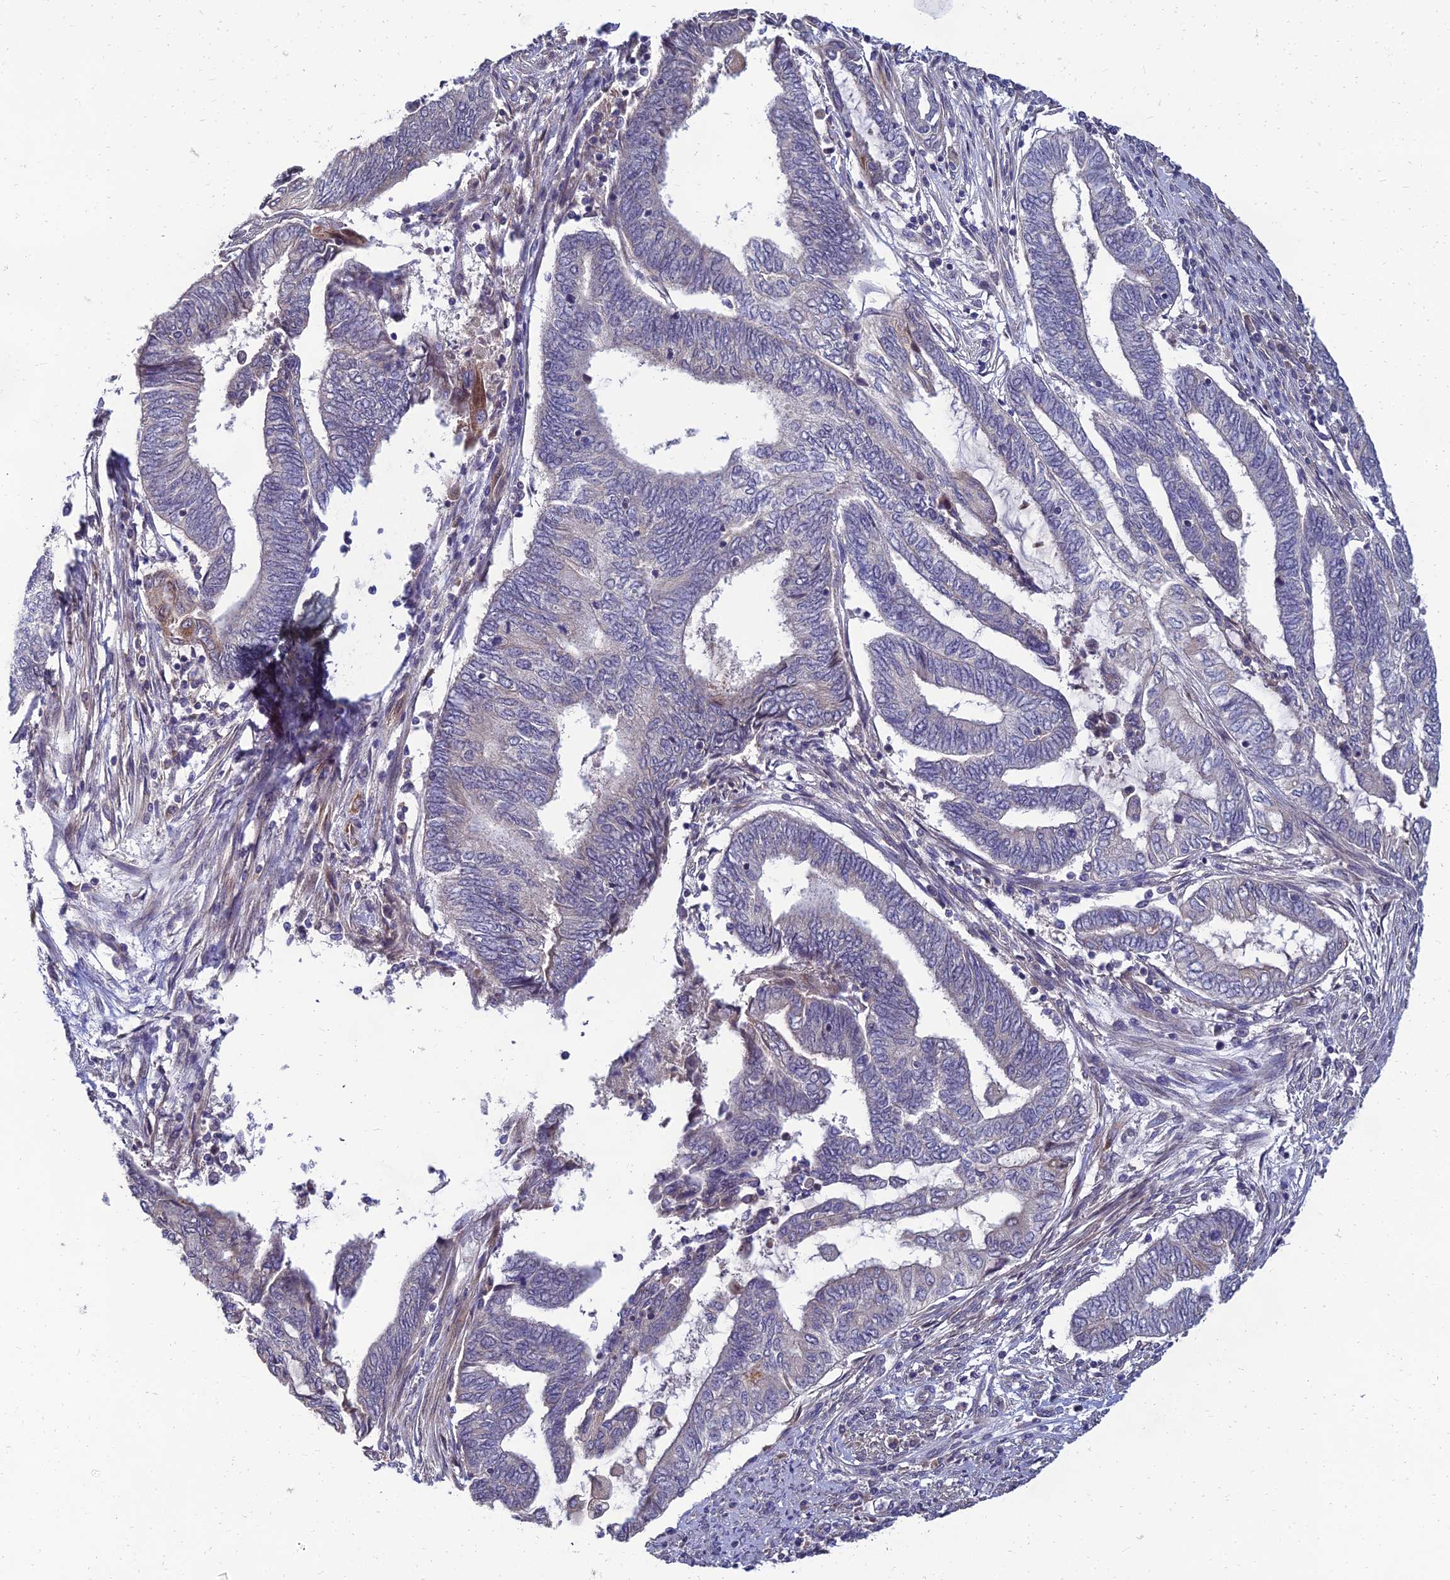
{"staining": {"intensity": "negative", "quantity": "none", "location": "none"}, "tissue": "endometrial cancer", "cell_type": "Tumor cells", "image_type": "cancer", "snomed": [{"axis": "morphology", "description": "Adenocarcinoma, NOS"}, {"axis": "topography", "description": "Uterus"}, {"axis": "topography", "description": "Endometrium"}], "caption": "This is a histopathology image of immunohistochemistry staining of endometrial cancer (adenocarcinoma), which shows no expression in tumor cells. (DAB immunohistochemistry (IHC) visualized using brightfield microscopy, high magnification).", "gene": "NPY", "patient": {"sex": "female", "age": 70}}